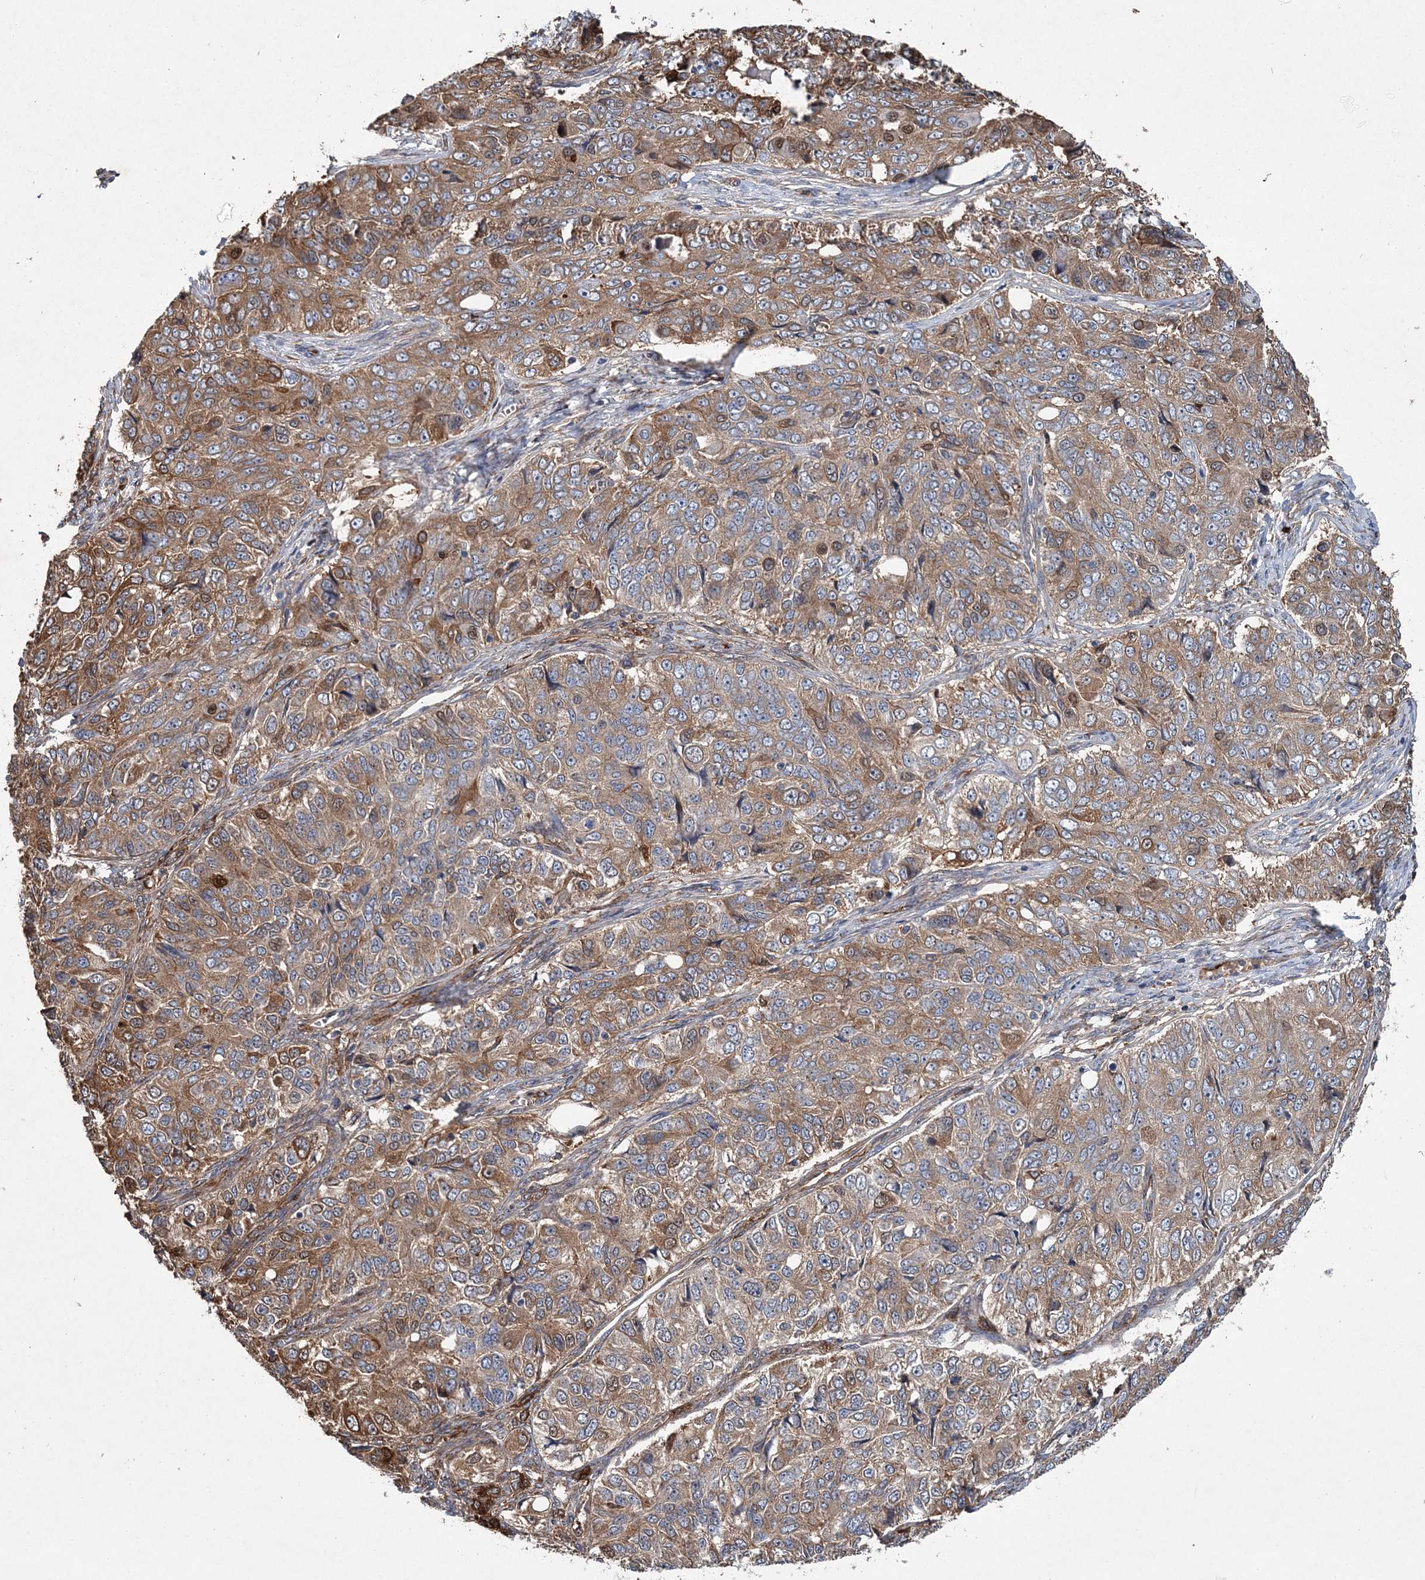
{"staining": {"intensity": "moderate", "quantity": ">75%", "location": "cytoplasmic/membranous"}, "tissue": "ovarian cancer", "cell_type": "Tumor cells", "image_type": "cancer", "snomed": [{"axis": "morphology", "description": "Carcinoma, endometroid"}, {"axis": "topography", "description": "Ovary"}], "caption": "This histopathology image exhibits IHC staining of human ovarian endometroid carcinoma, with medium moderate cytoplasmic/membranous staining in about >75% of tumor cells.", "gene": "SPOPL", "patient": {"sex": "female", "age": 51}}